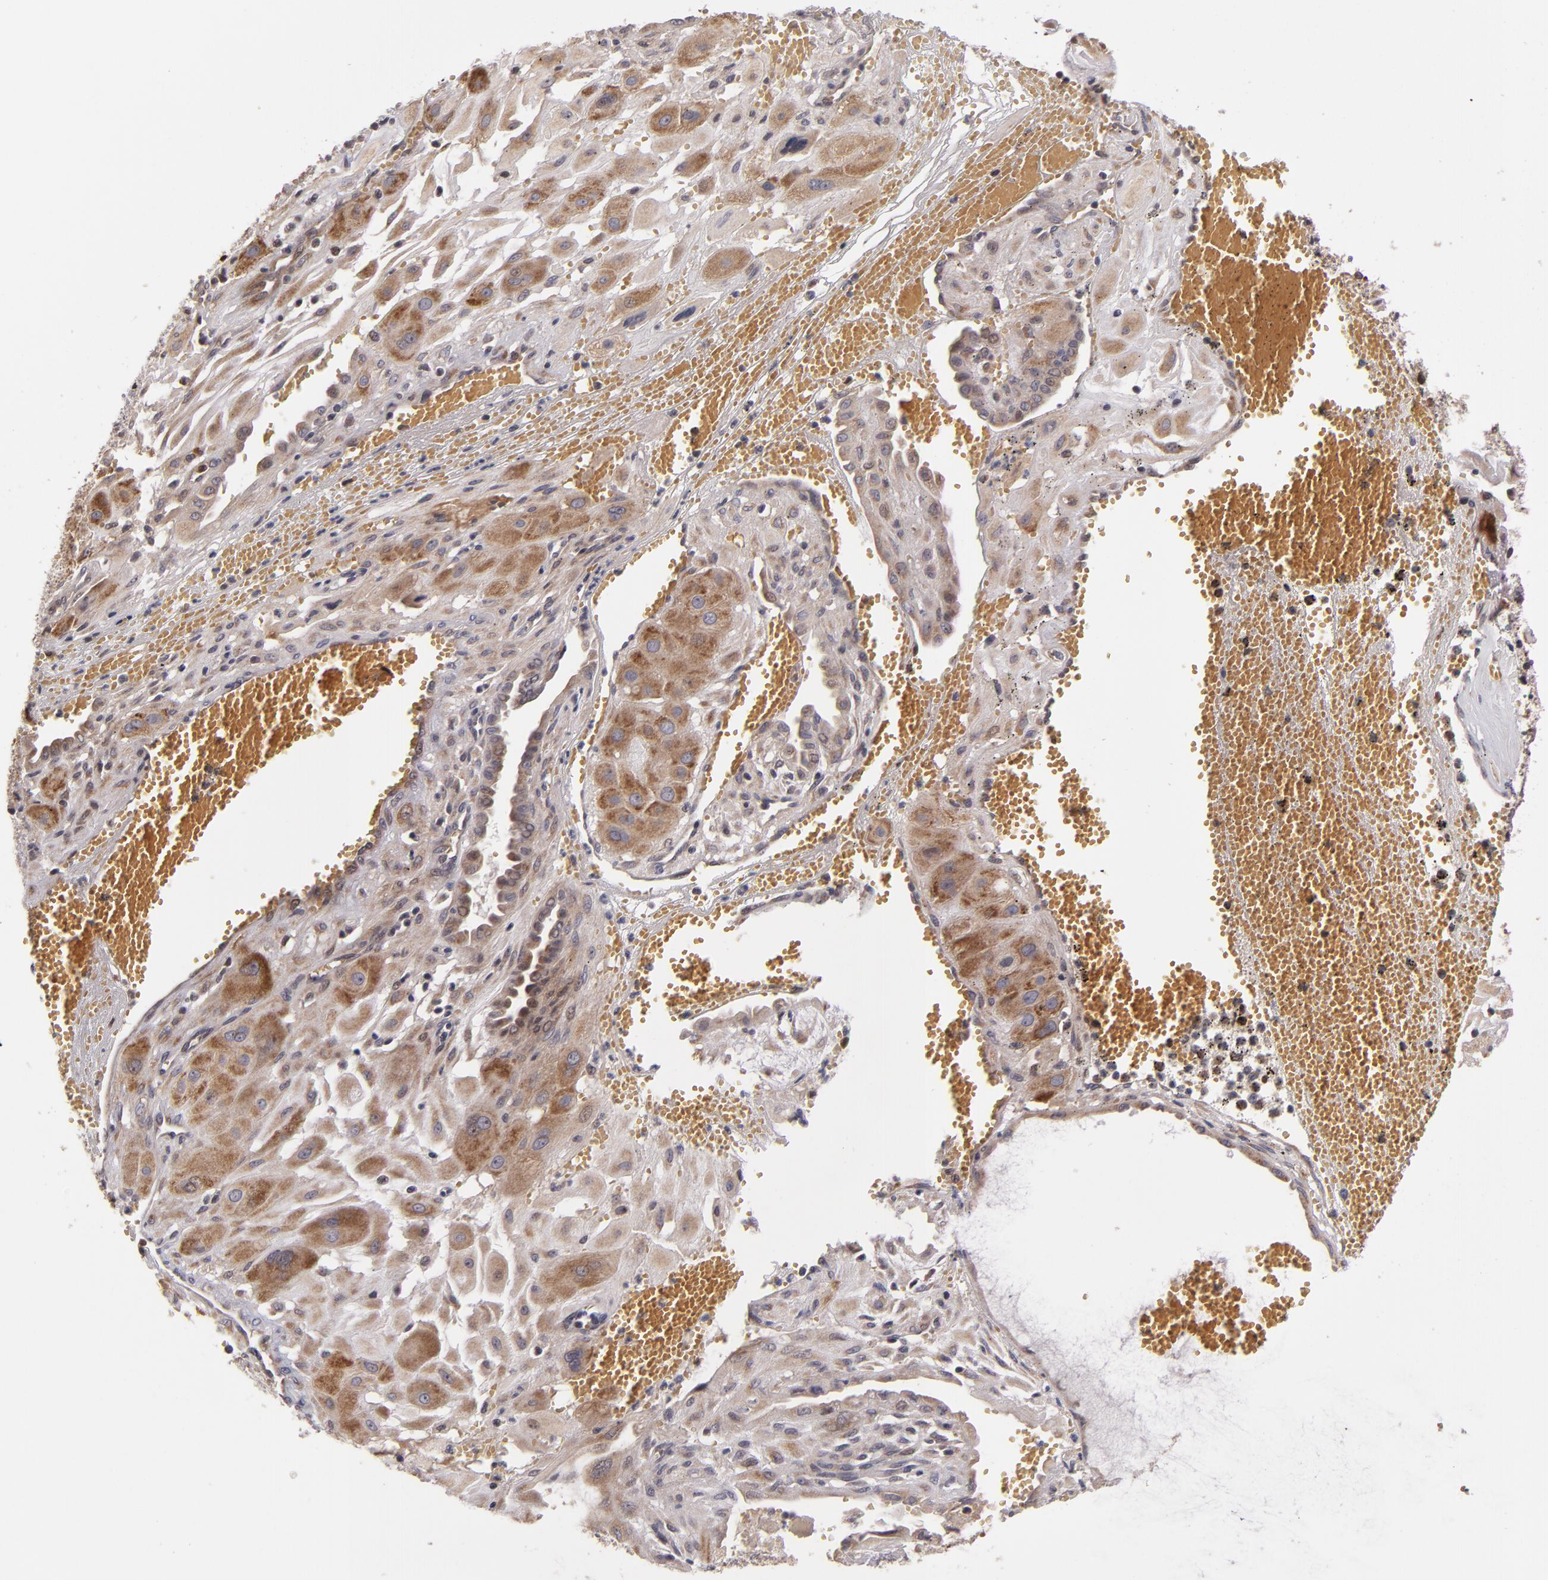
{"staining": {"intensity": "weak", "quantity": ">75%", "location": "cytoplasmic/membranous"}, "tissue": "cervical cancer", "cell_type": "Tumor cells", "image_type": "cancer", "snomed": [{"axis": "morphology", "description": "Squamous cell carcinoma, NOS"}, {"axis": "topography", "description": "Cervix"}], "caption": "There is low levels of weak cytoplasmic/membranous staining in tumor cells of cervical cancer (squamous cell carcinoma), as demonstrated by immunohistochemical staining (brown color).", "gene": "CASP1", "patient": {"sex": "female", "age": 34}}